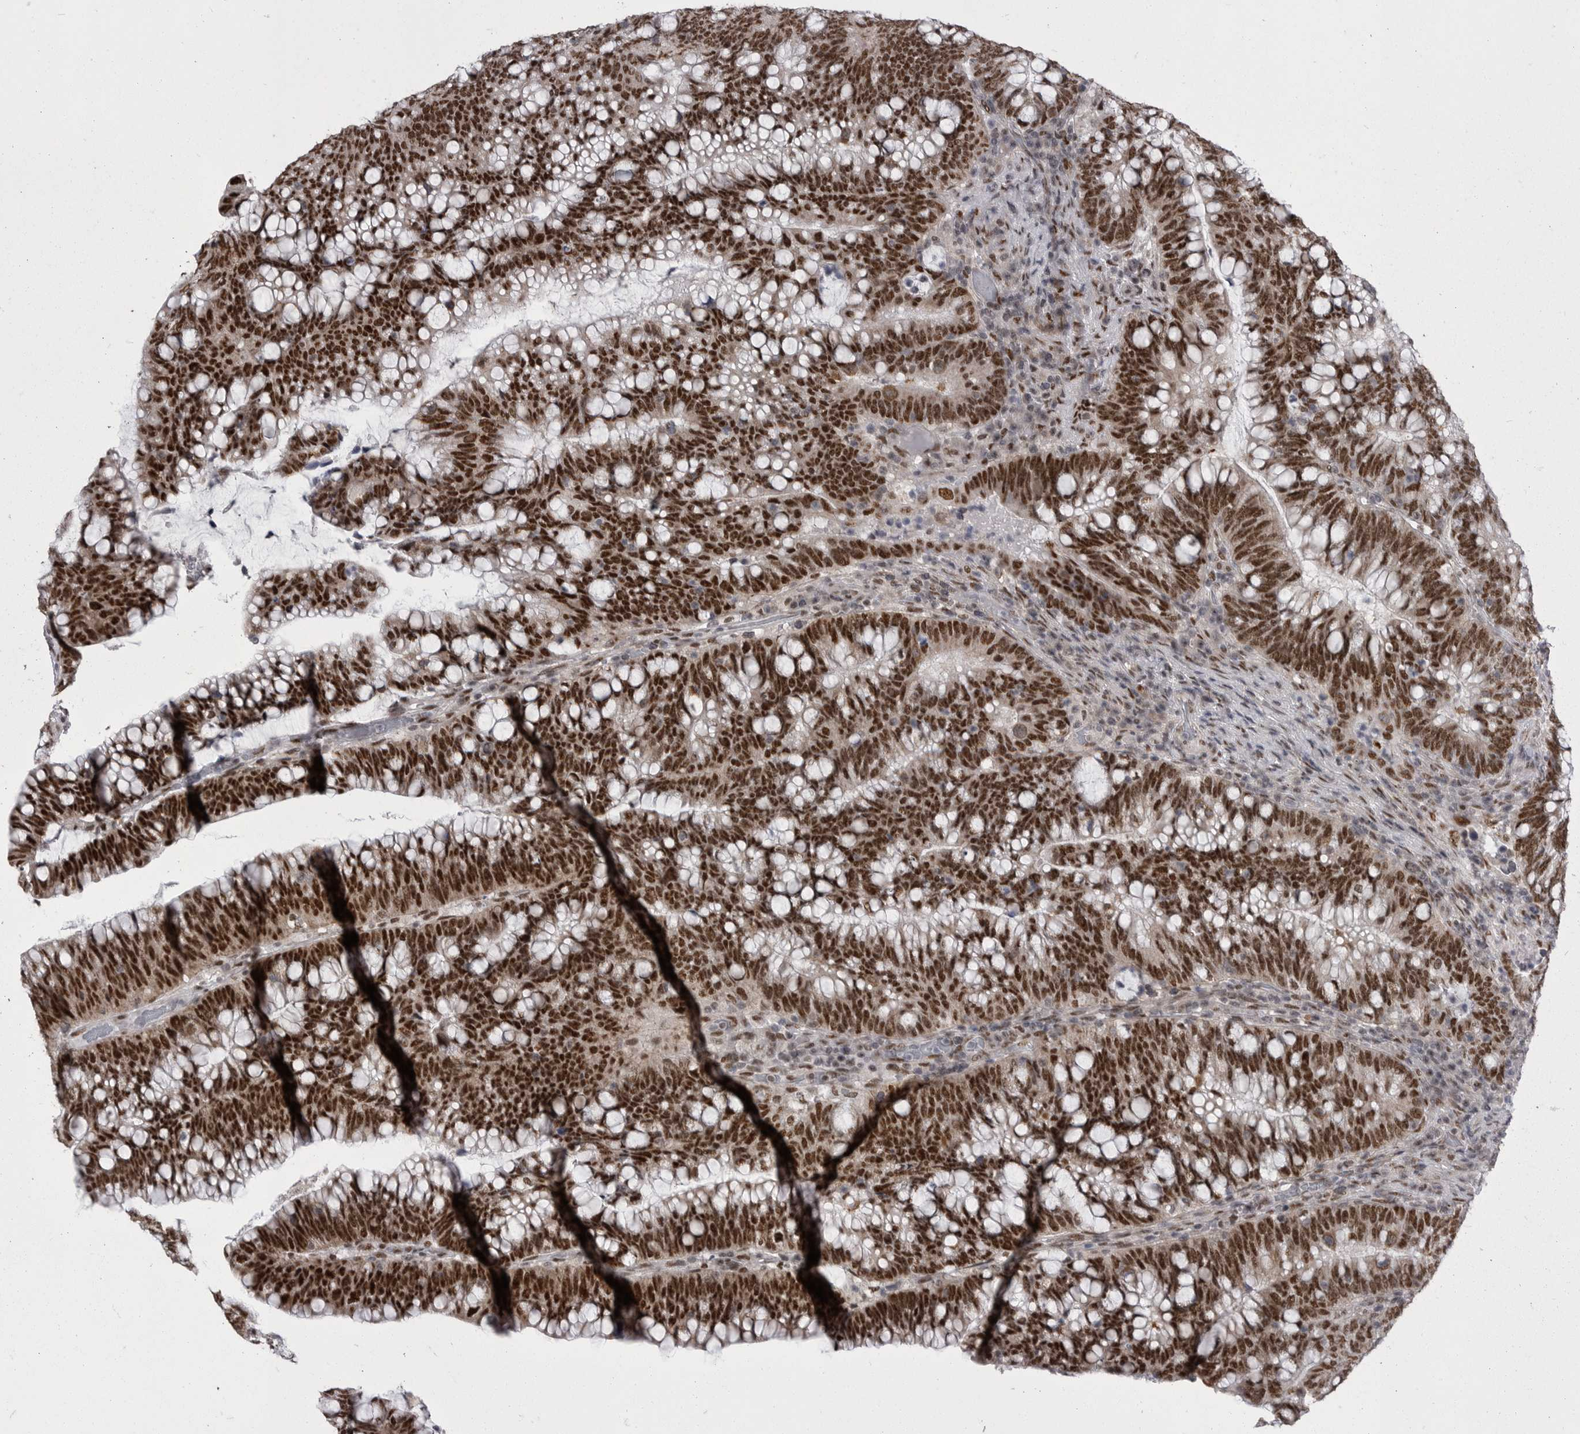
{"staining": {"intensity": "strong", "quantity": ">75%", "location": "nuclear"}, "tissue": "colorectal cancer", "cell_type": "Tumor cells", "image_type": "cancer", "snomed": [{"axis": "morphology", "description": "Adenocarcinoma, NOS"}, {"axis": "topography", "description": "Colon"}], "caption": "Colorectal adenocarcinoma stained for a protein (brown) demonstrates strong nuclear positive staining in approximately >75% of tumor cells.", "gene": "MEPCE", "patient": {"sex": "female", "age": 66}}